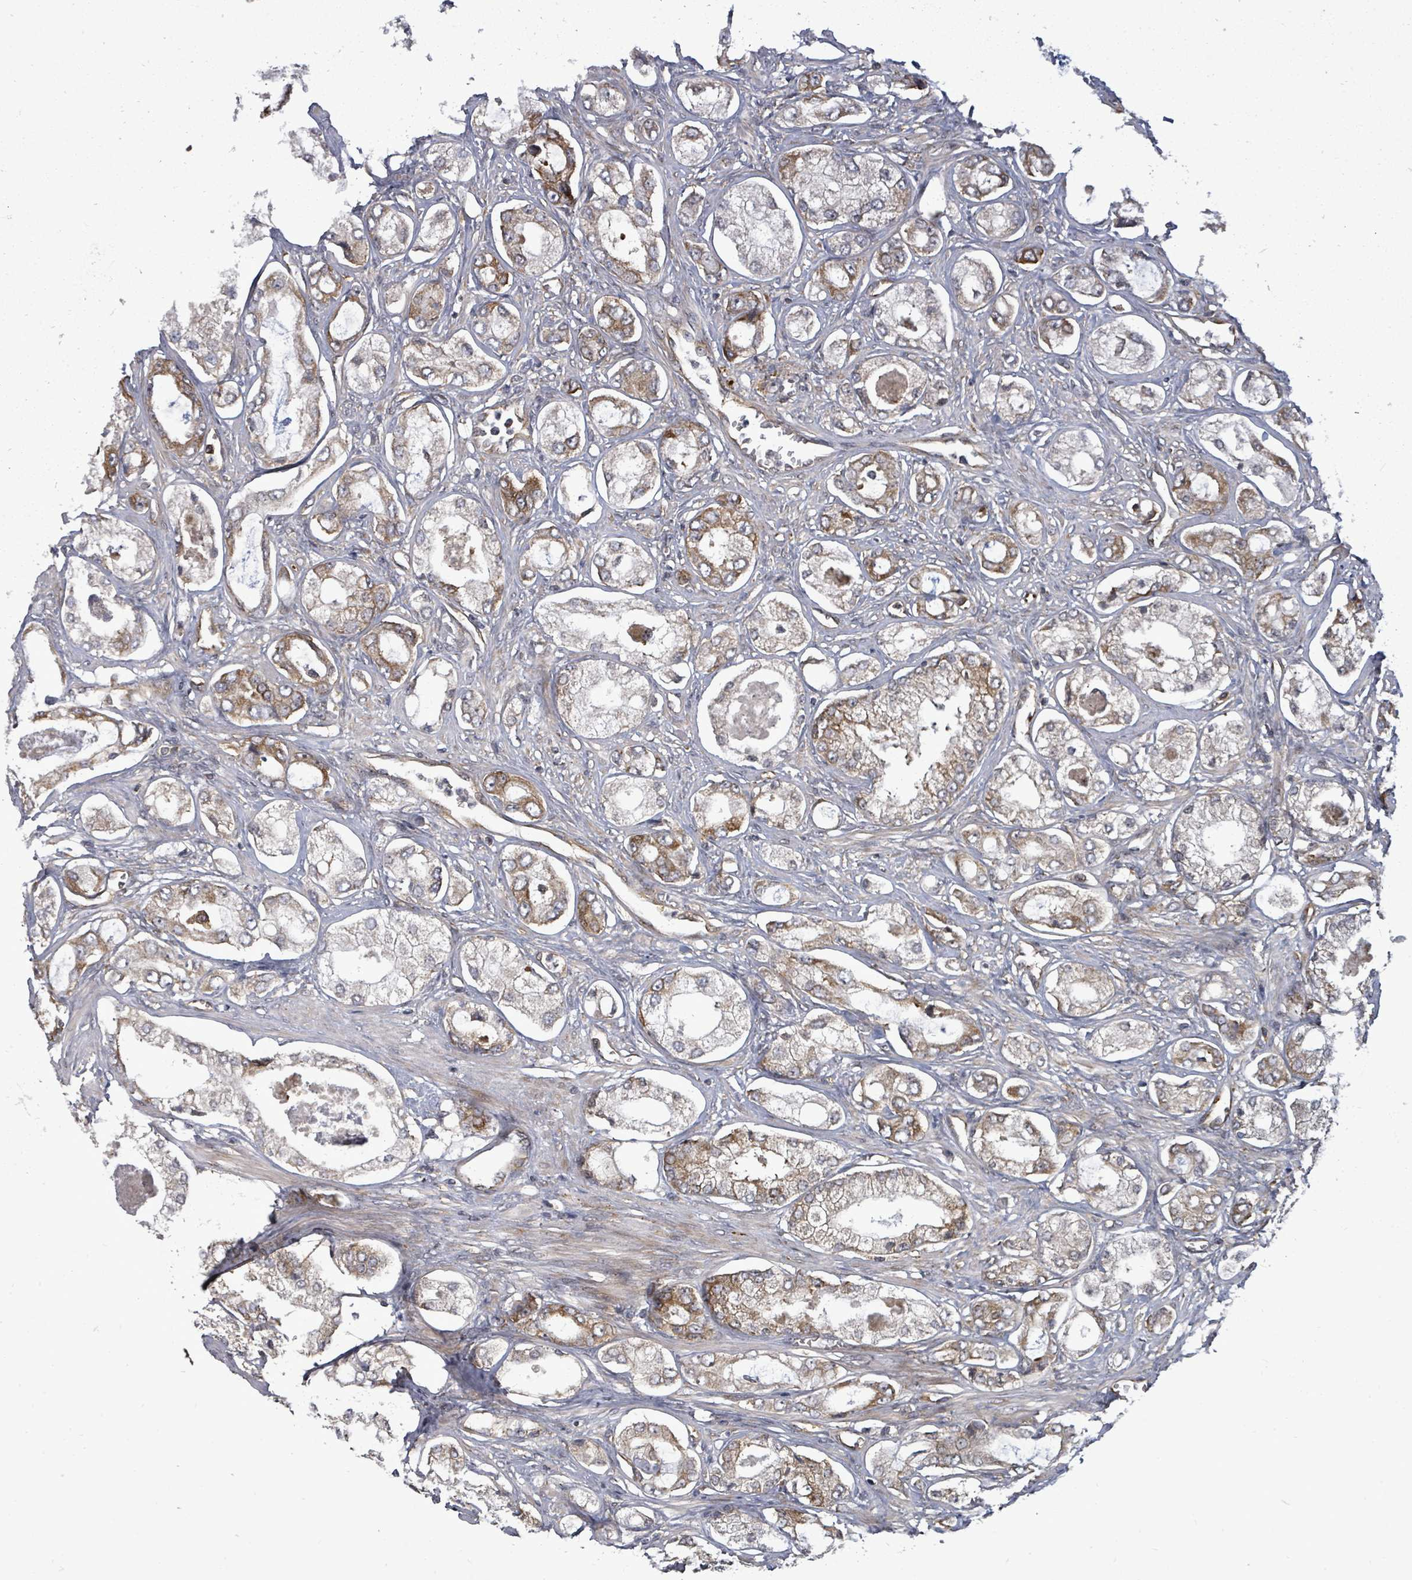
{"staining": {"intensity": "moderate", "quantity": "25%-75%", "location": "cytoplasmic/membranous"}, "tissue": "prostate cancer", "cell_type": "Tumor cells", "image_type": "cancer", "snomed": [{"axis": "morphology", "description": "Adenocarcinoma, Low grade"}, {"axis": "topography", "description": "Prostate"}], "caption": "High-magnification brightfield microscopy of adenocarcinoma (low-grade) (prostate) stained with DAB (3,3'-diaminobenzidine) (brown) and counterstained with hematoxylin (blue). tumor cells exhibit moderate cytoplasmic/membranous staining is appreciated in approximately25%-75% of cells.", "gene": "EIF3C", "patient": {"sex": "male", "age": 68}}